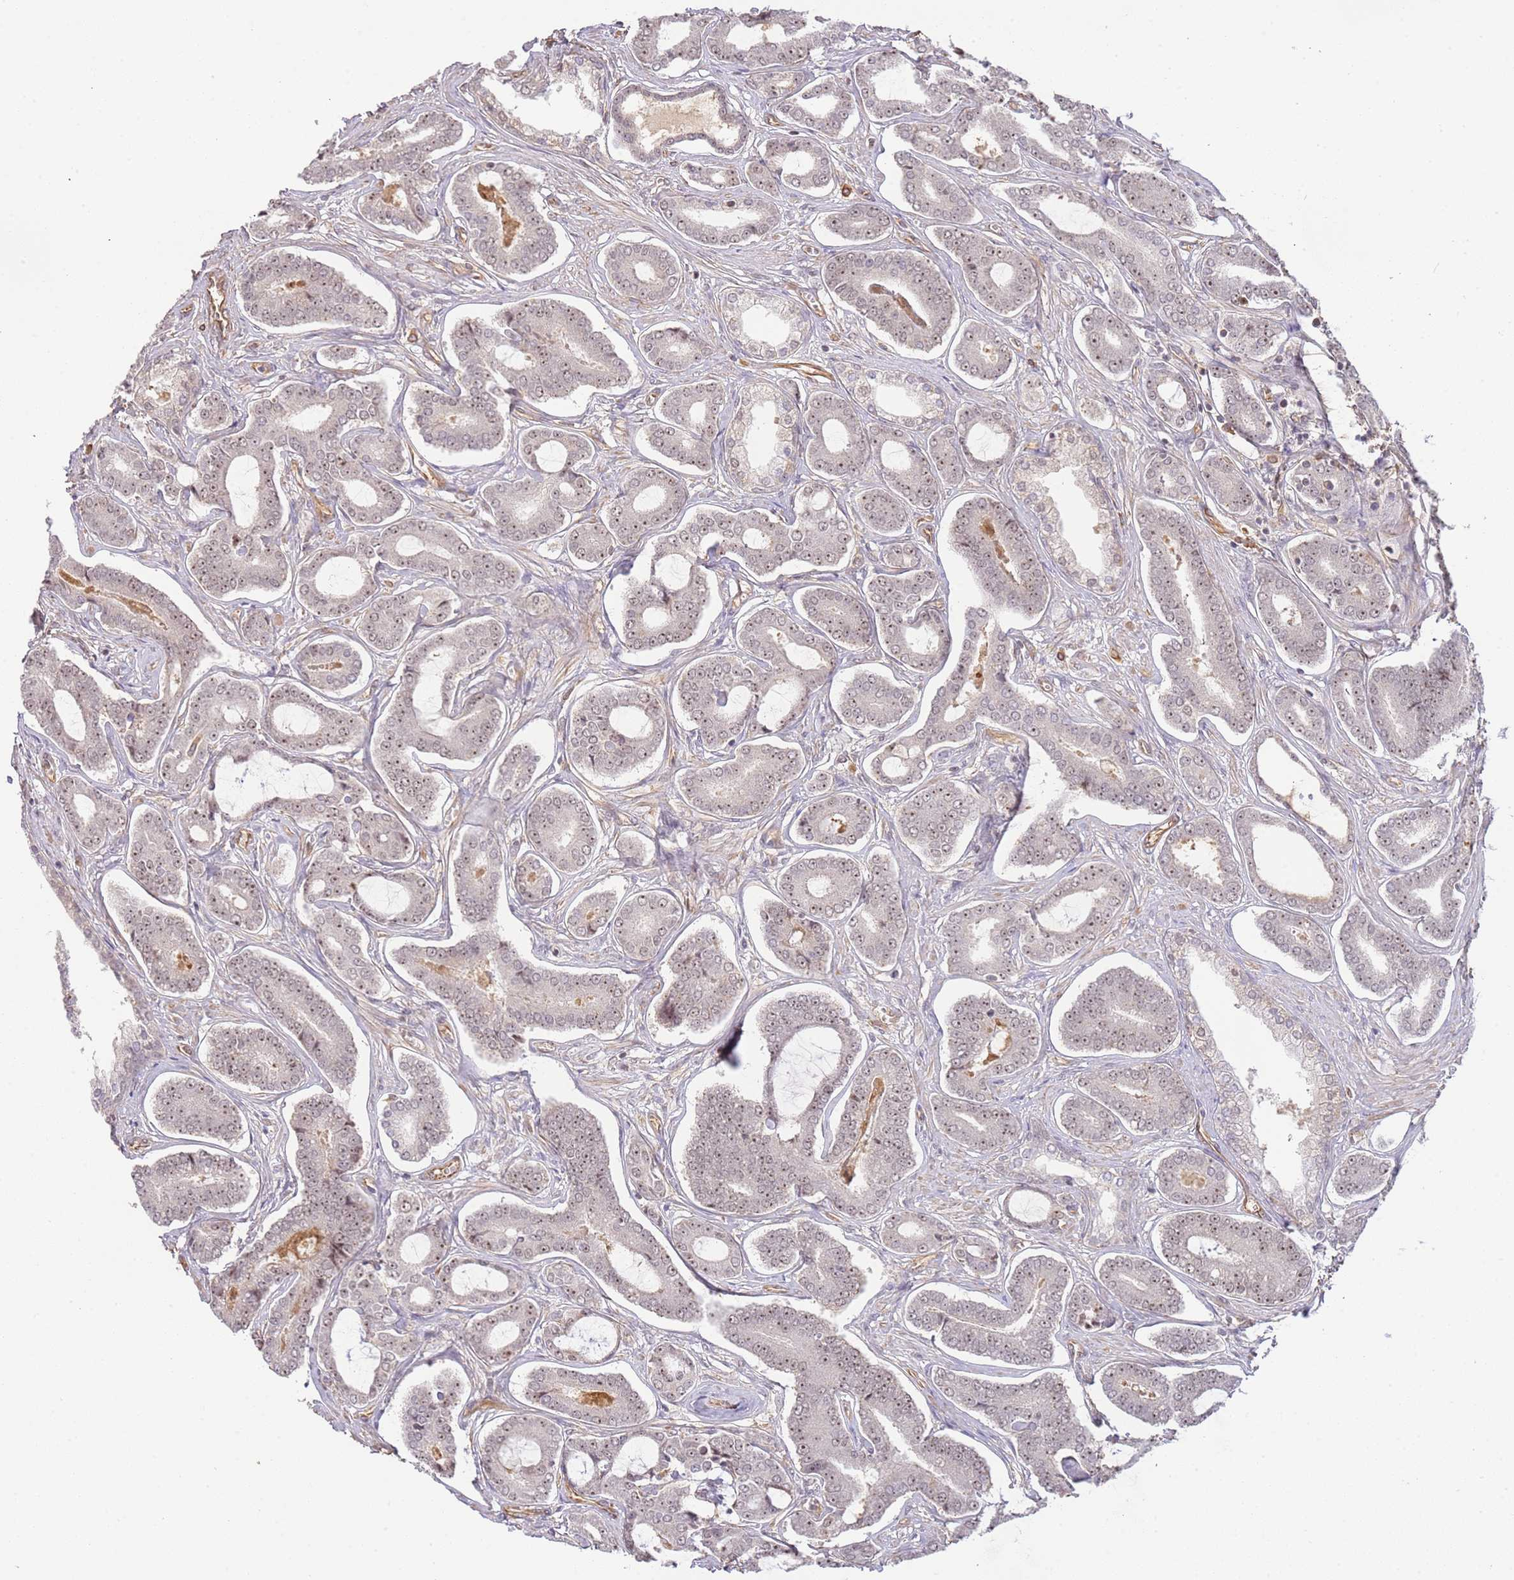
{"staining": {"intensity": "weak", "quantity": ">75%", "location": "nuclear"}, "tissue": "prostate cancer", "cell_type": "Tumor cells", "image_type": "cancer", "snomed": [{"axis": "morphology", "description": "Adenocarcinoma, NOS"}, {"axis": "topography", "description": "Prostate and seminal vesicle, NOS"}], "caption": "Adenocarcinoma (prostate) stained with DAB immunohistochemistry shows low levels of weak nuclear staining in approximately >75% of tumor cells.", "gene": "SURF2", "patient": {"sex": "male", "age": 76}}